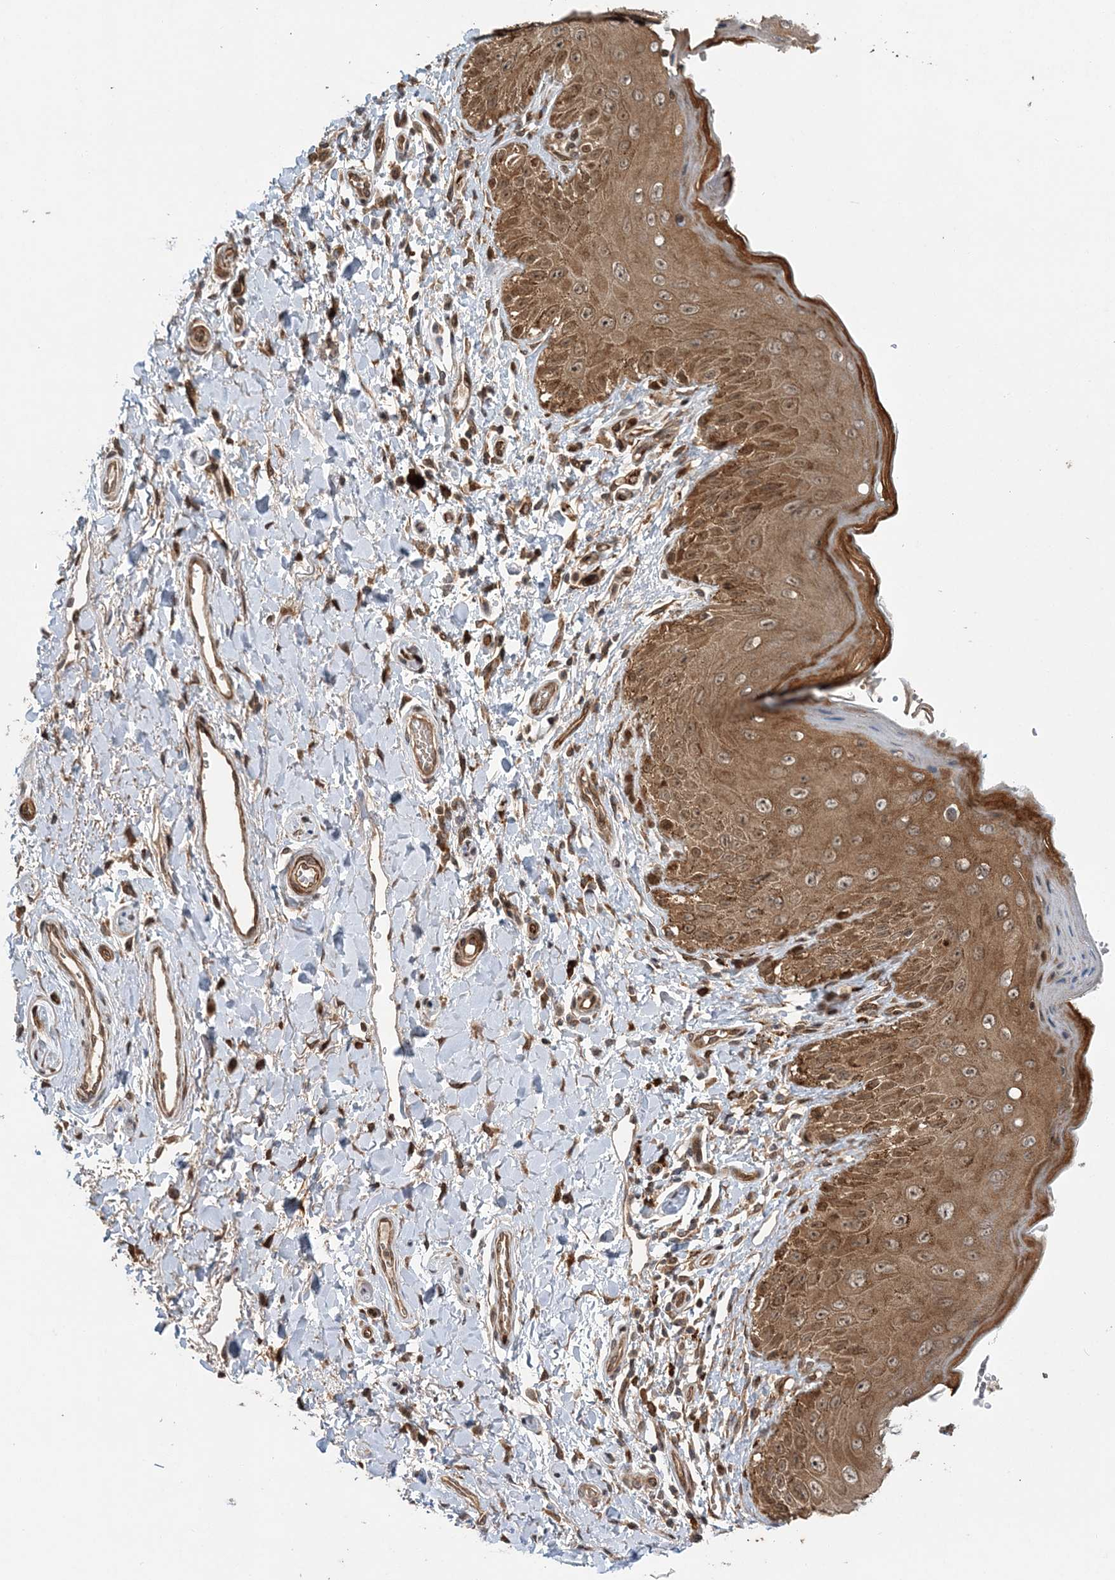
{"staining": {"intensity": "moderate", "quantity": ">75%", "location": "cytoplasmic/membranous,nuclear"}, "tissue": "skin", "cell_type": "Epidermal cells", "image_type": "normal", "snomed": [{"axis": "morphology", "description": "Normal tissue, NOS"}, {"axis": "topography", "description": "Anal"}], "caption": "Immunohistochemical staining of normal skin reveals moderate cytoplasmic/membranous,nuclear protein staining in approximately >75% of epidermal cells. (Brightfield microscopy of DAB IHC at high magnification).", "gene": "UBTD2", "patient": {"sex": "male", "age": 44}}